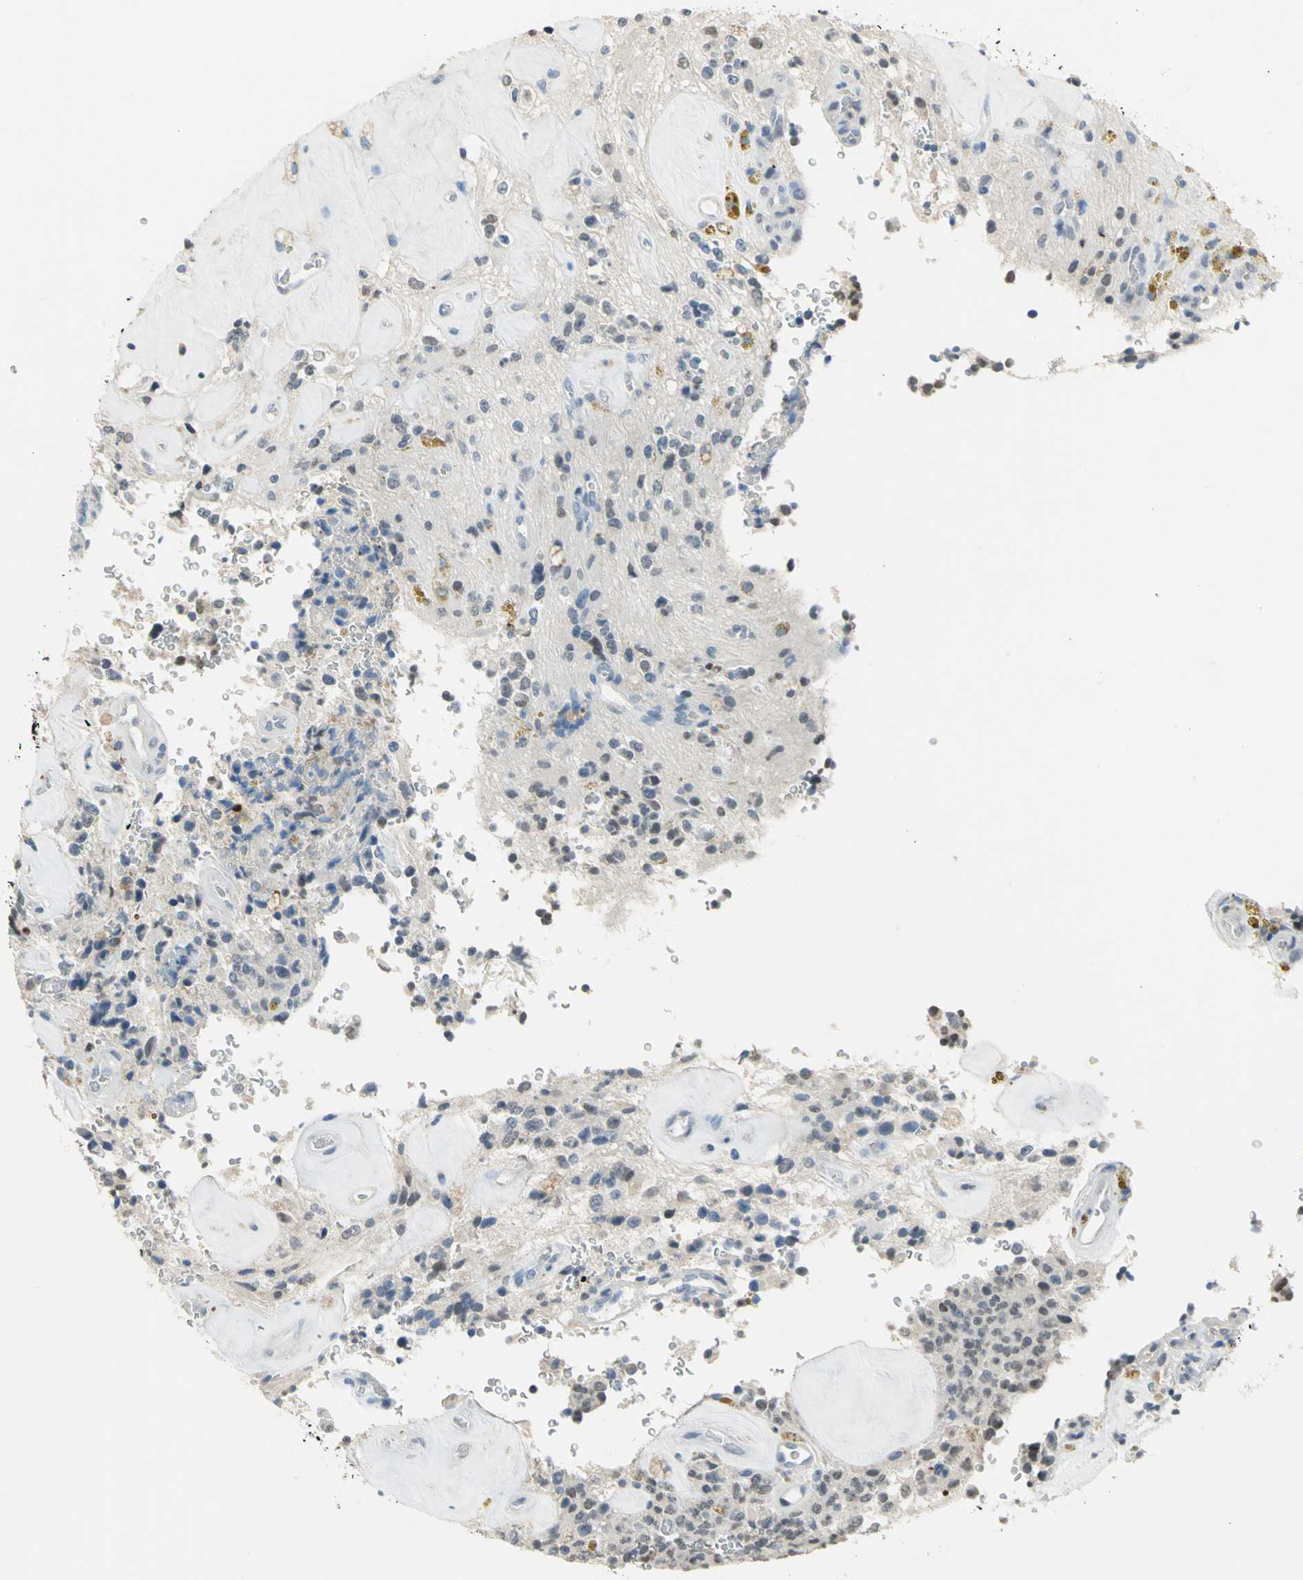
{"staining": {"intensity": "weak", "quantity": "<25%", "location": "nuclear"}, "tissue": "glioma", "cell_type": "Tumor cells", "image_type": "cancer", "snomed": [{"axis": "morphology", "description": "Glioma, malignant, High grade"}, {"axis": "topography", "description": "pancreas cauda"}], "caption": "DAB immunohistochemical staining of glioma reveals no significant positivity in tumor cells.", "gene": "ZIC1", "patient": {"sex": "male", "age": 60}}